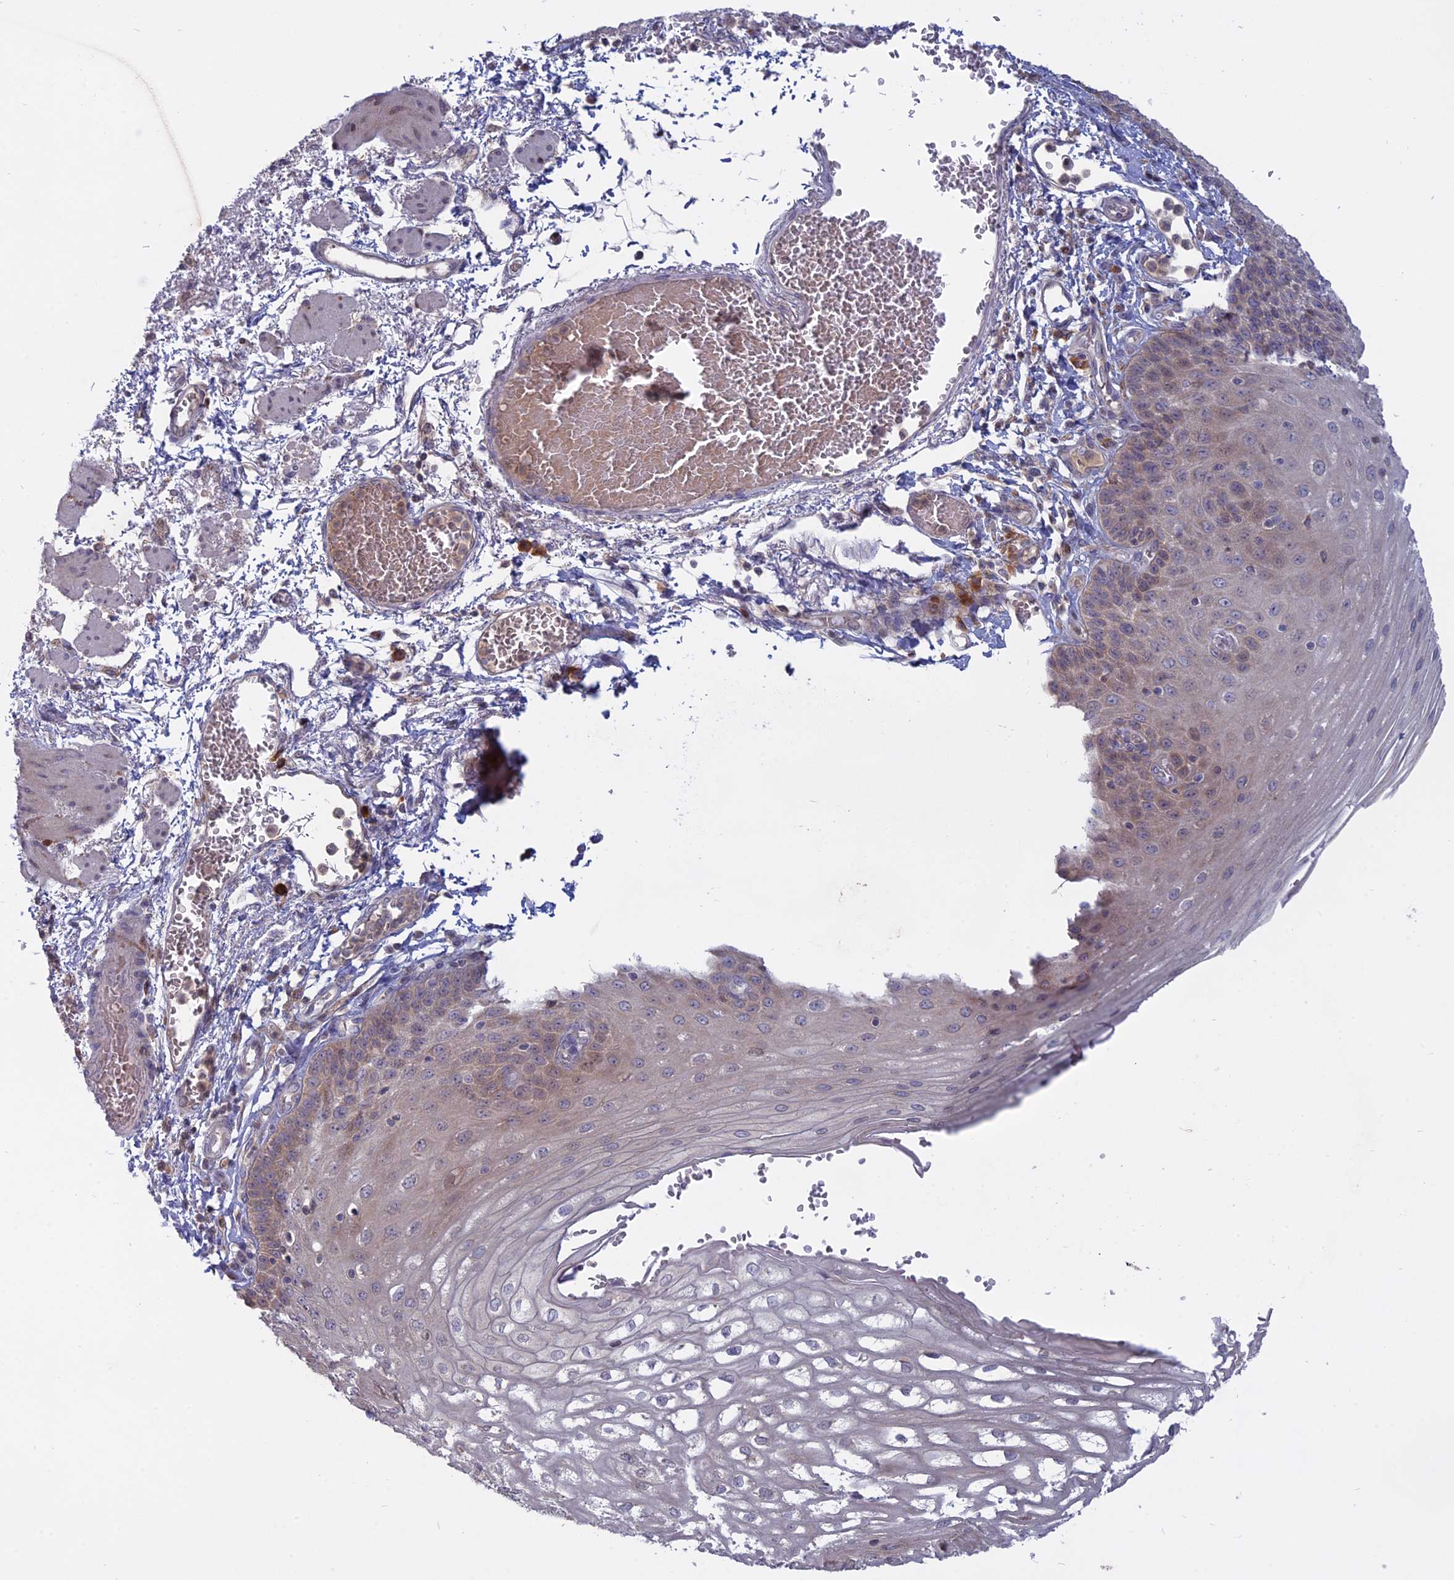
{"staining": {"intensity": "weak", "quantity": "25%-75%", "location": "cytoplasmic/membranous"}, "tissue": "esophagus", "cell_type": "Squamous epithelial cells", "image_type": "normal", "snomed": [{"axis": "morphology", "description": "Normal tissue, NOS"}, {"axis": "topography", "description": "Esophagus"}], "caption": "Esophagus stained with DAB (3,3'-diaminobenzidine) IHC reveals low levels of weak cytoplasmic/membranous positivity in about 25%-75% of squamous epithelial cells.", "gene": "TMEM208", "patient": {"sex": "male", "age": 81}}